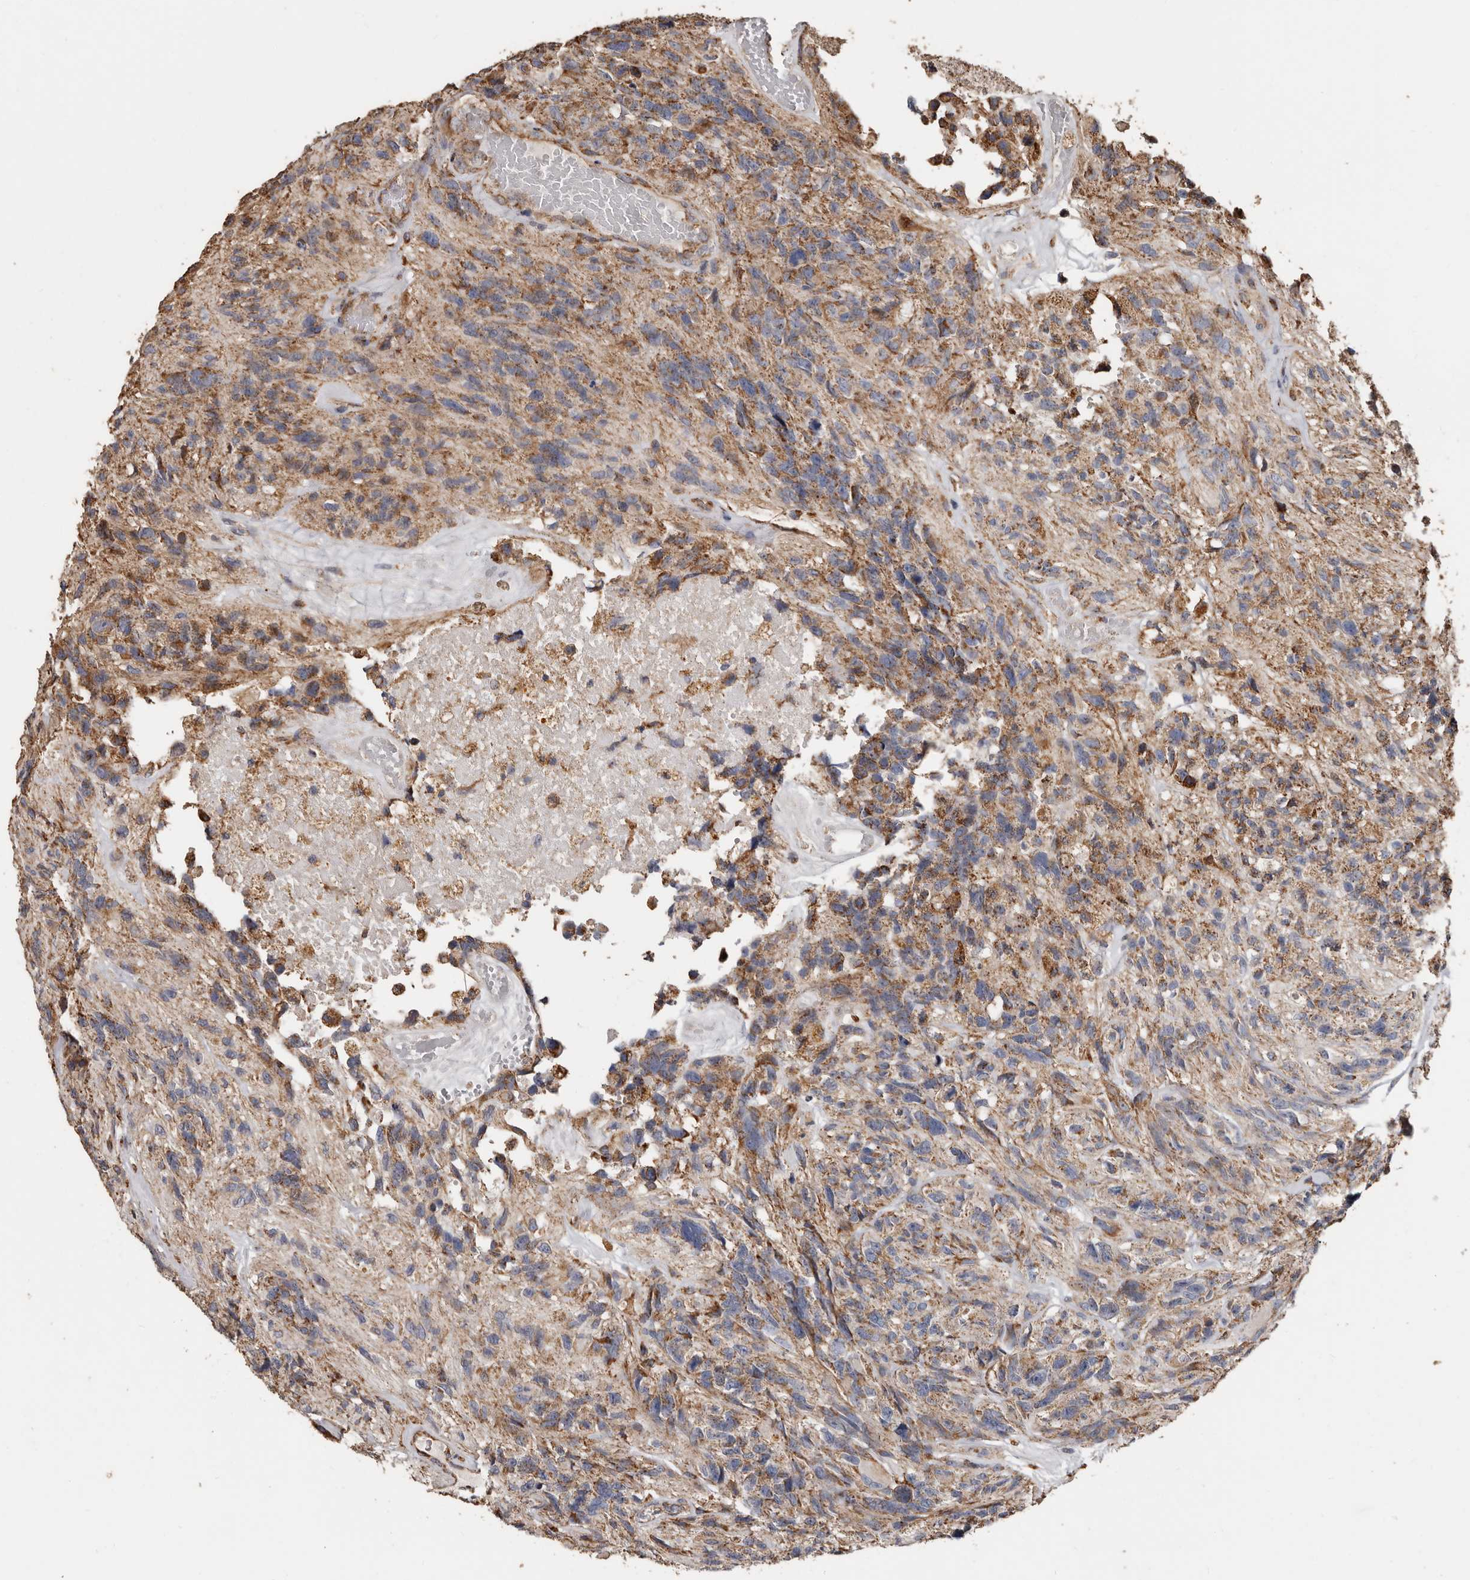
{"staining": {"intensity": "moderate", "quantity": "25%-75%", "location": "cytoplasmic/membranous"}, "tissue": "glioma", "cell_type": "Tumor cells", "image_type": "cancer", "snomed": [{"axis": "morphology", "description": "Glioma, malignant, High grade"}, {"axis": "topography", "description": "Brain"}], "caption": "Glioma stained with a protein marker demonstrates moderate staining in tumor cells.", "gene": "OSGIN2", "patient": {"sex": "male", "age": 69}}